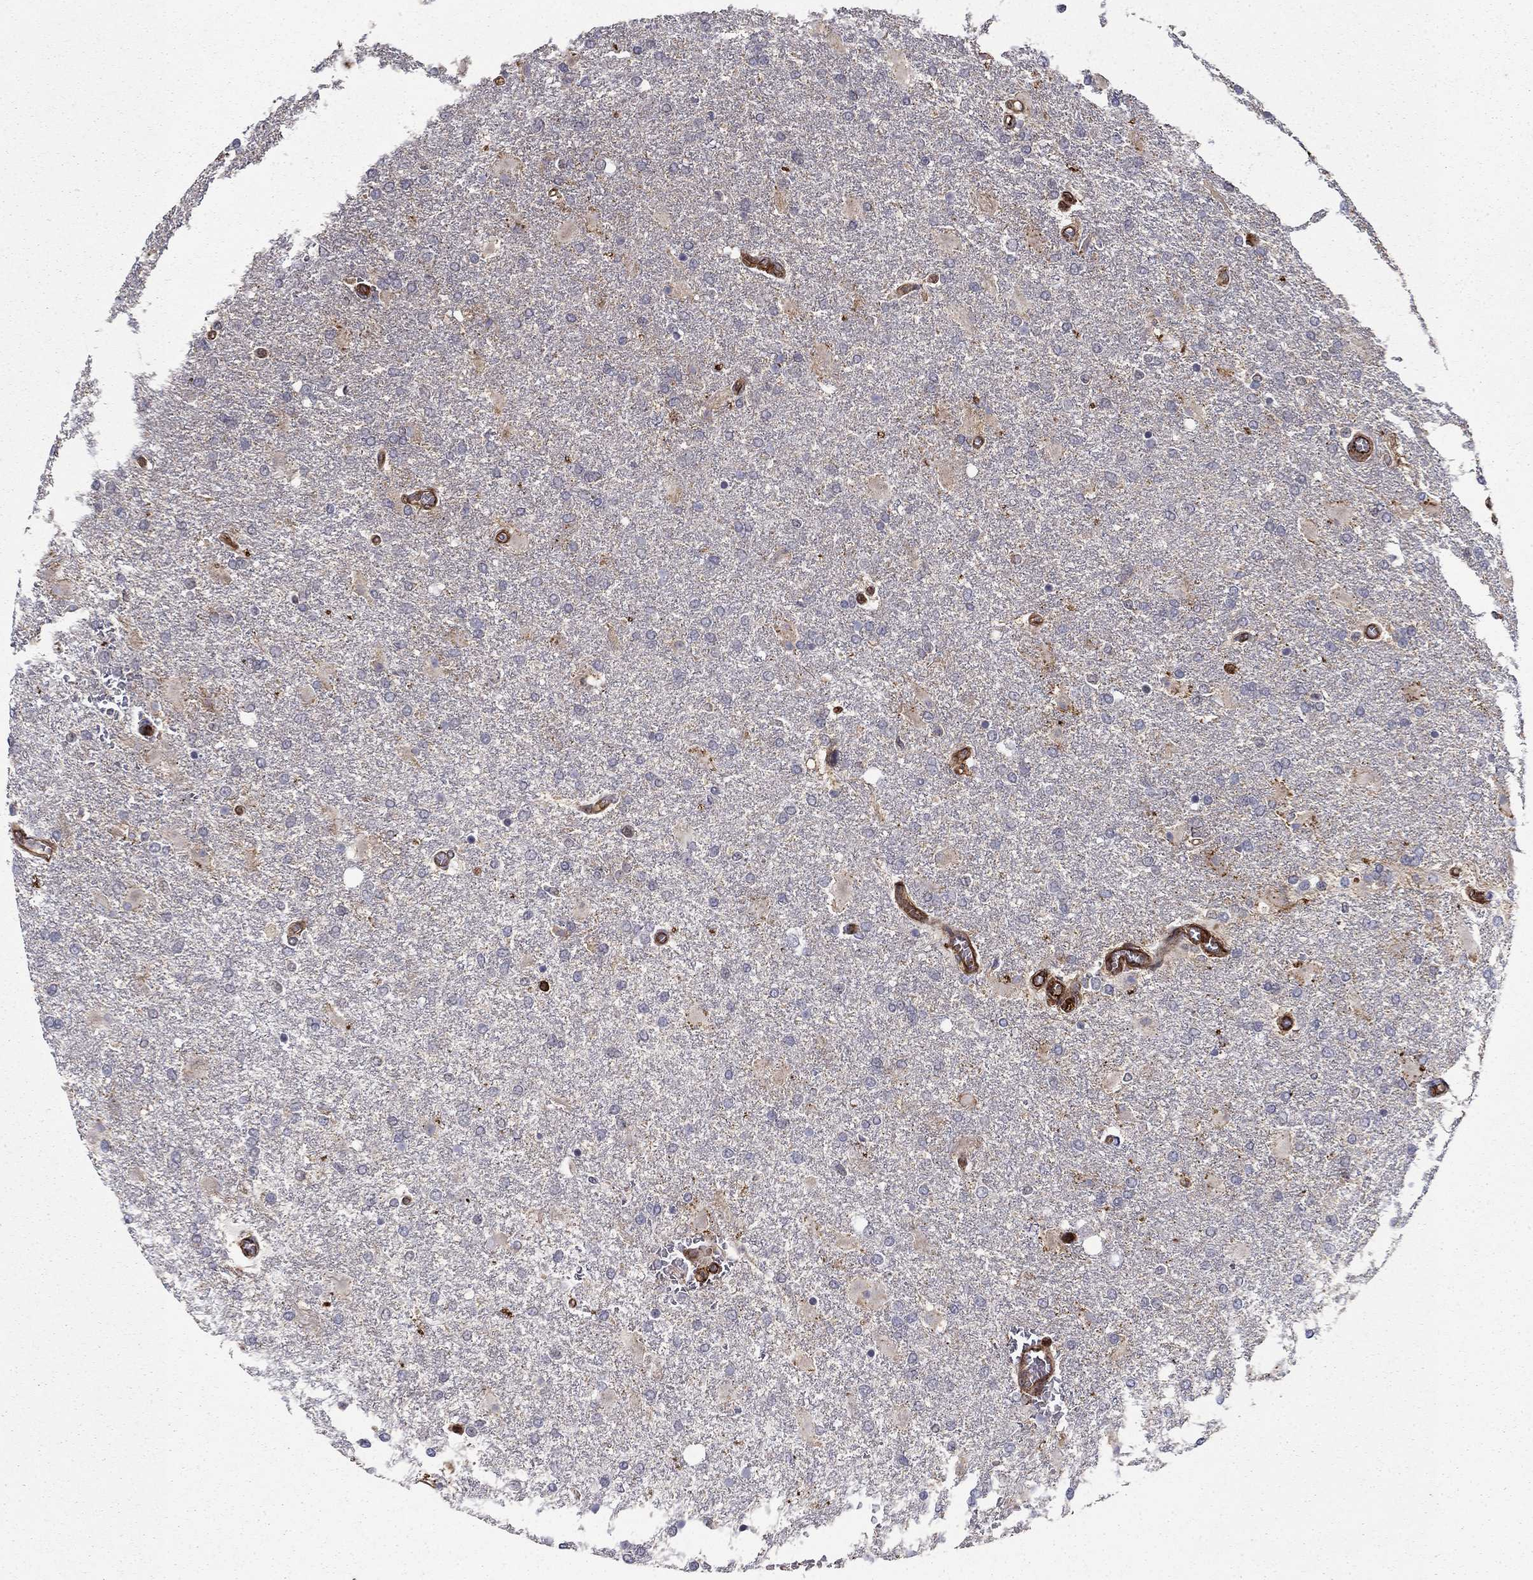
{"staining": {"intensity": "negative", "quantity": "none", "location": "none"}, "tissue": "glioma", "cell_type": "Tumor cells", "image_type": "cancer", "snomed": [{"axis": "morphology", "description": "Glioma, malignant, High grade"}, {"axis": "topography", "description": "Cerebral cortex"}], "caption": "Glioma was stained to show a protein in brown. There is no significant positivity in tumor cells. Brightfield microscopy of IHC stained with DAB (brown) and hematoxylin (blue), captured at high magnification.", "gene": "ADM", "patient": {"sex": "male", "age": 79}}